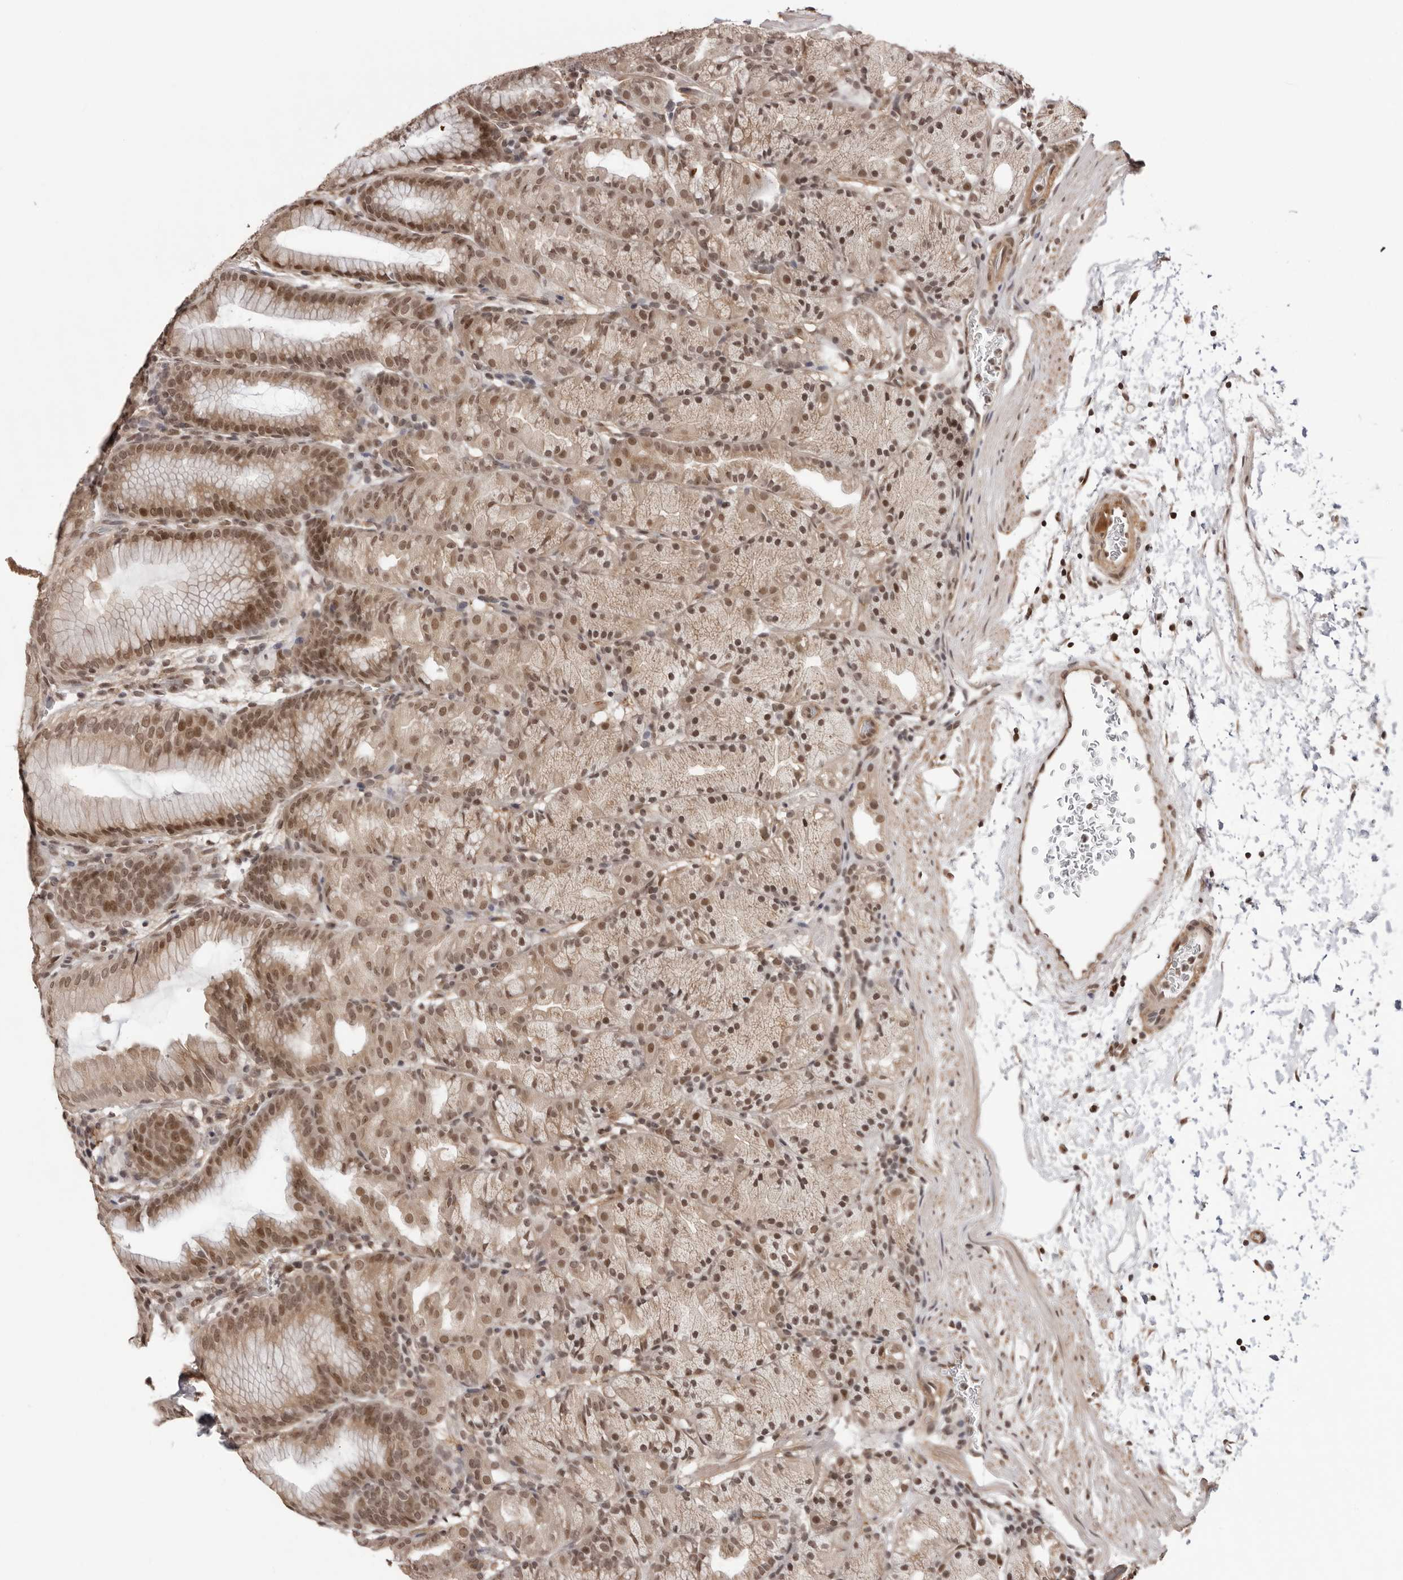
{"staining": {"intensity": "moderate", "quantity": ">75%", "location": "cytoplasmic/membranous,nuclear"}, "tissue": "stomach", "cell_type": "Glandular cells", "image_type": "normal", "snomed": [{"axis": "morphology", "description": "Normal tissue, NOS"}, {"axis": "topography", "description": "Stomach, upper"}], "caption": "This histopathology image displays normal stomach stained with IHC to label a protein in brown. The cytoplasmic/membranous,nuclear of glandular cells show moderate positivity for the protein. Nuclei are counter-stained blue.", "gene": "SDE2", "patient": {"sex": "male", "age": 48}}